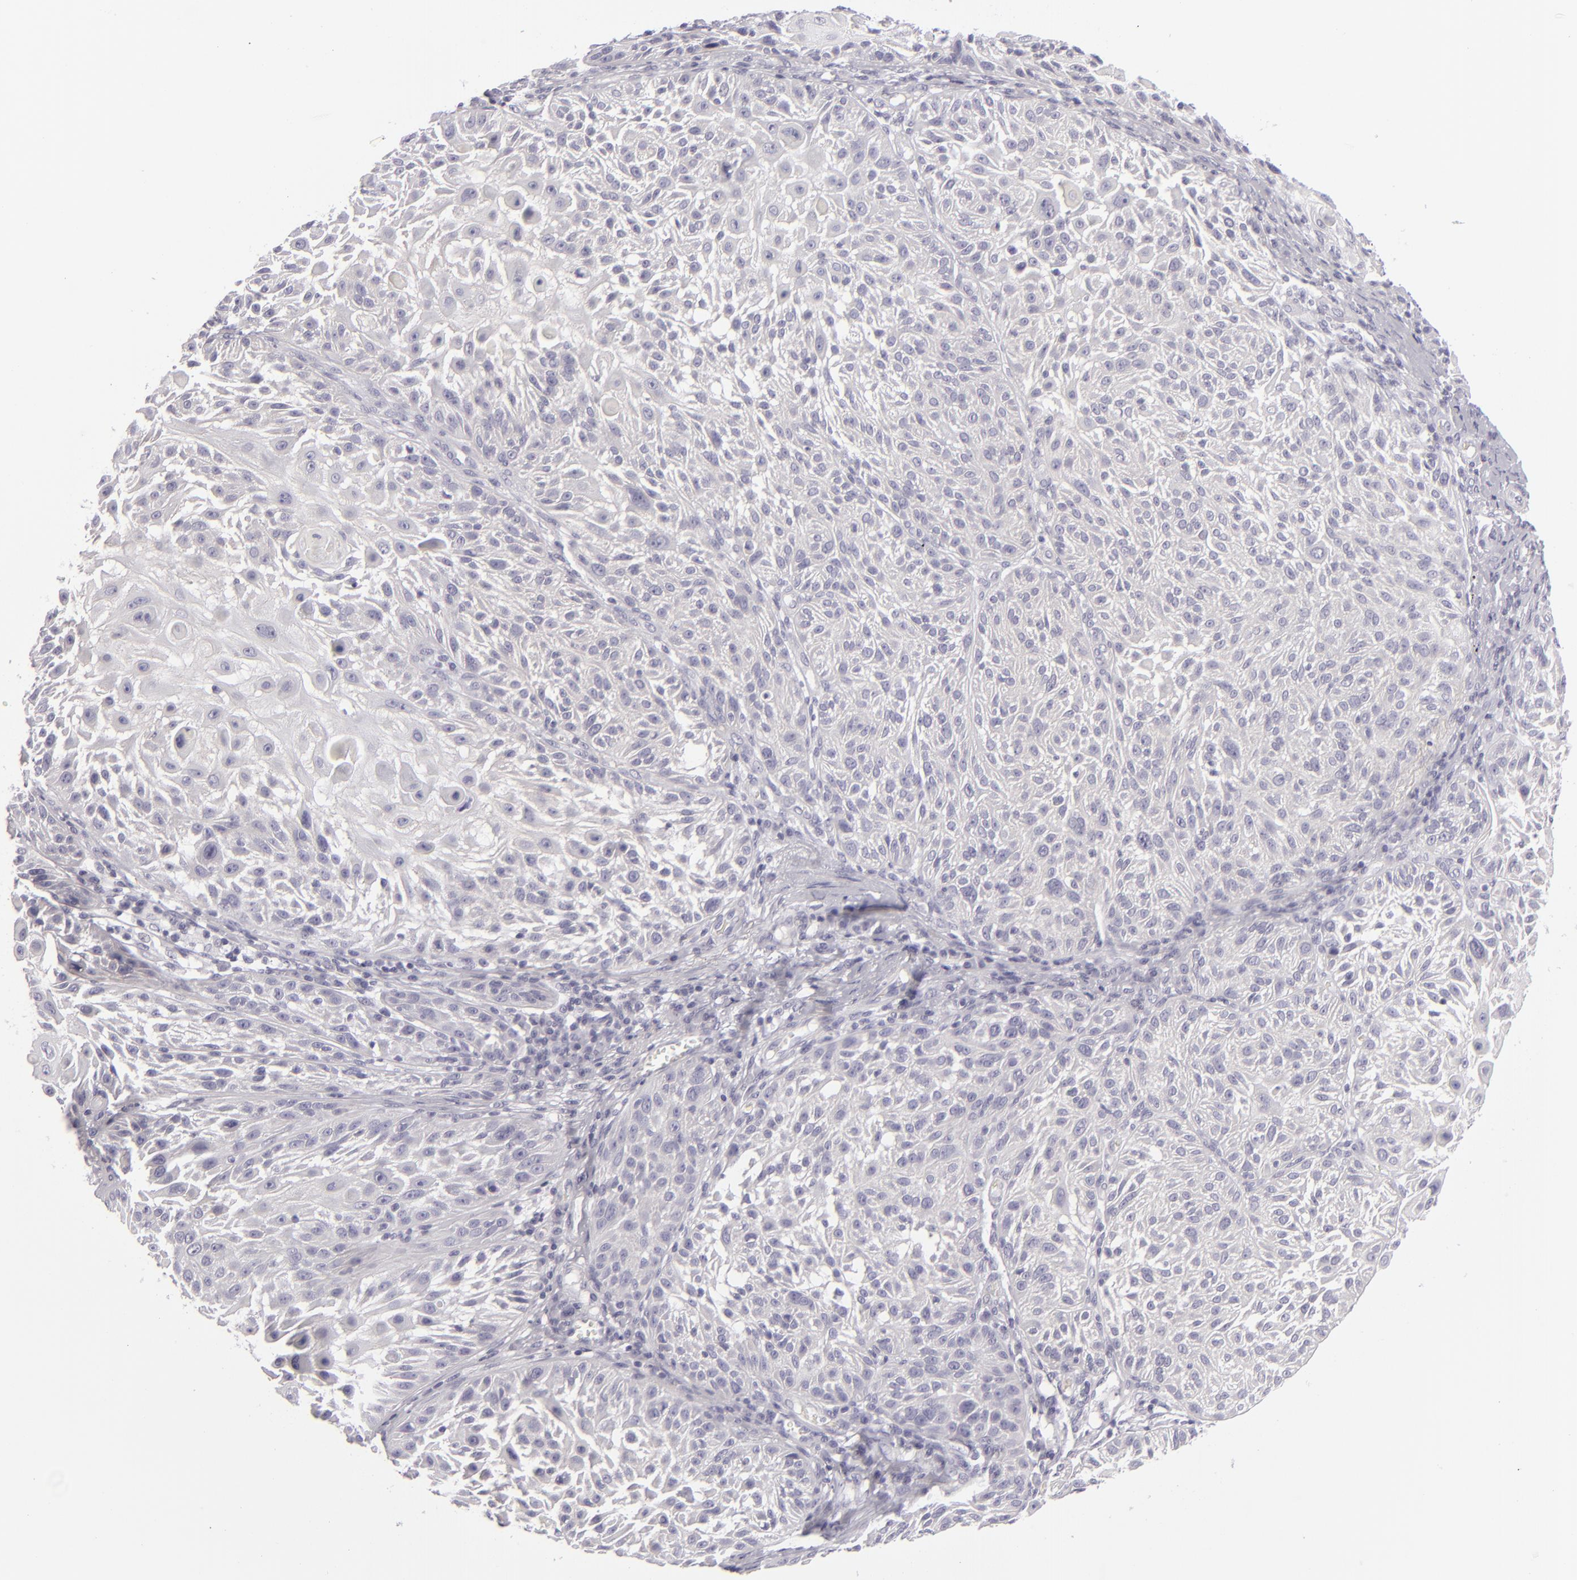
{"staining": {"intensity": "negative", "quantity": "none", "location": "none"}, "tissue": "skin cancer", "cell_type": "Tumor cells", "image_type": "cancer", "snomed": [{"axis": "morphology", "description": "Squamous cell carcinoma, NOS"}, {"axis": "topography", "description": "Skin"}], "caption": "Protein analysis of skin squamous cell carcinoma demonstrates no significant staining in tumor cells. (IHC, brightfield microscopy, high magnification).", "gene": "DLG4", "patient": {"sex": "female", "age": 89}}